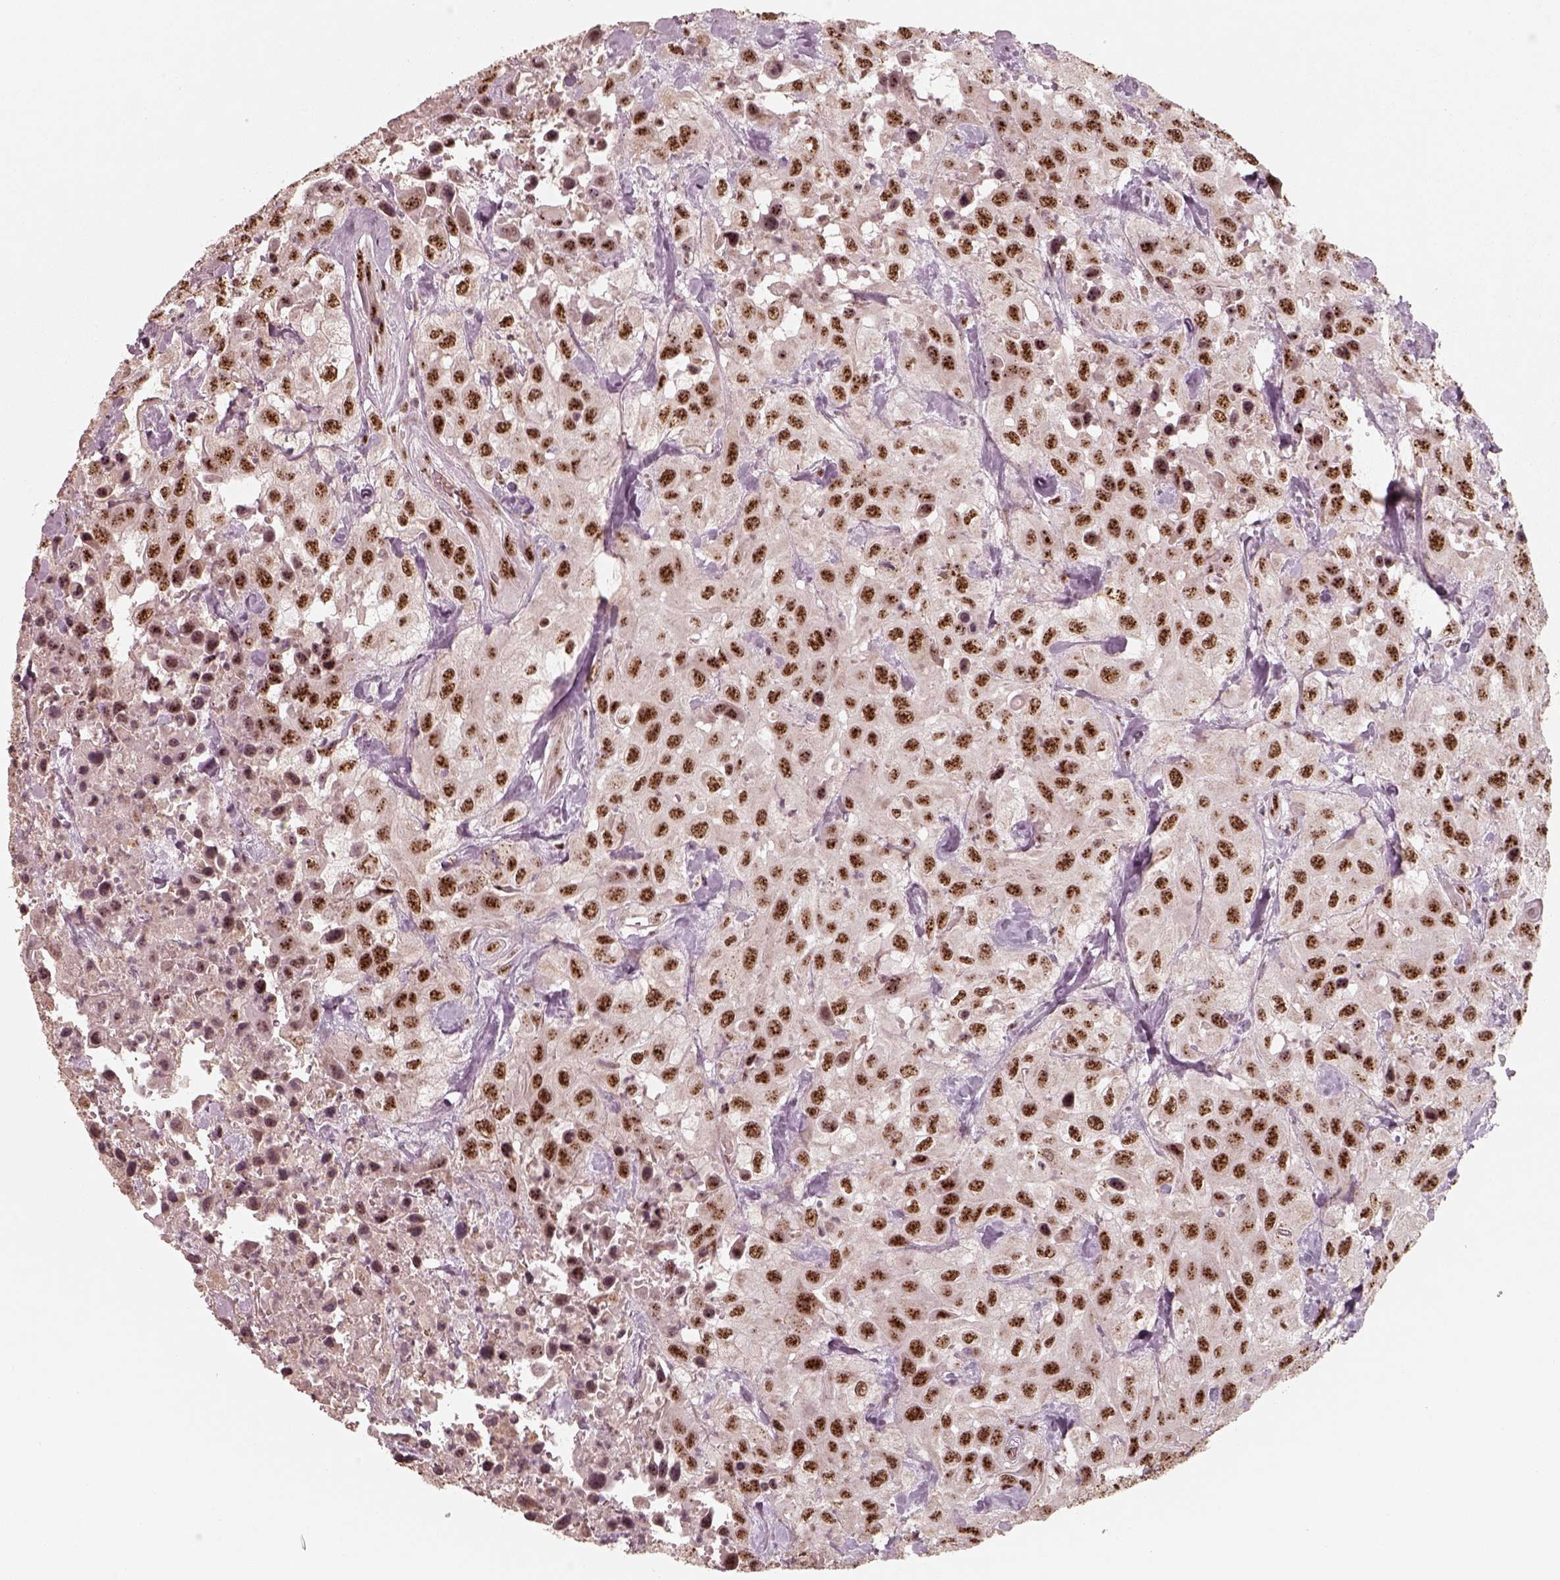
{"staining": {"intensity": "strong", "quantity": ">75%", "location": "nuclear"}, "tissue": "urothelial cancer", "cell_type": "Tumor cells", "image_type": "cancer", "snomed": [{"axis": "morphology", "description": "Urothelial carcinoma, High grade"}, {"axis": "topography", "description": "Urinary bladder"}], "caption": "Urothelial cancer stained for a protein shows strong nuclear positivity in tumor cells.", "gene": "ATXN7L3", "patient": {"sex": "male", "age": 79}}